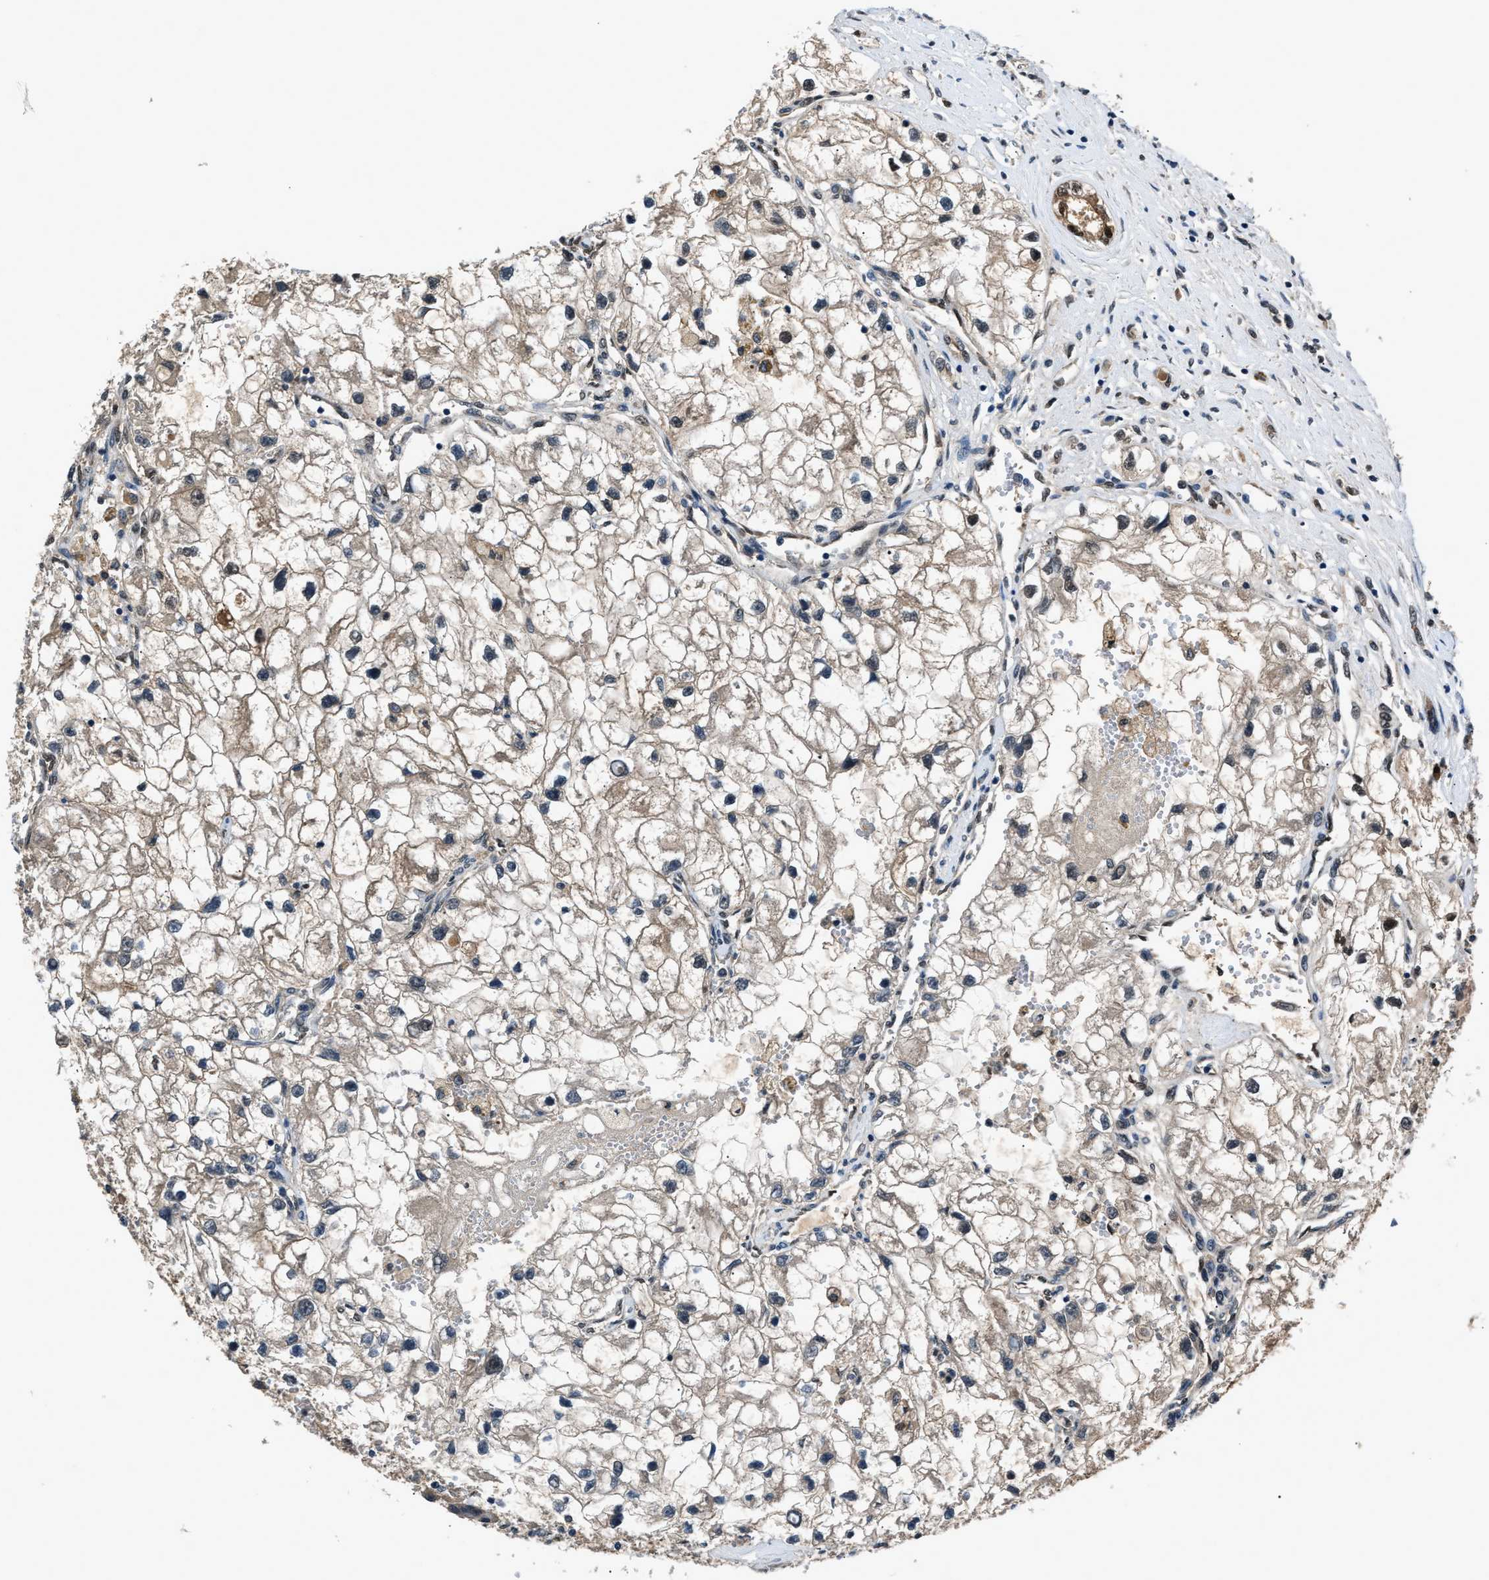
{"staining": {"intensity": "weak", "quantity": "25%-75%", "location": "cytoplasmic/membranous"}, "tissue": "renal cancer", "cell_type": "Tumor cells", "image_type": "cancer", "snomed": [{"axis": "morphology", "description": "Adenocarcinoma, NOS"}, {"axis": "topography", "description": "Kidney"}], "caption": "An image showing weak cytoplasmic/membranous positivity in about 25%-75% of tumor cells in renal cancer, as visualized by brown immunohistochemical staining.", "gene": "TP53I3", "patient": {"sex": "female", "age": 70}}